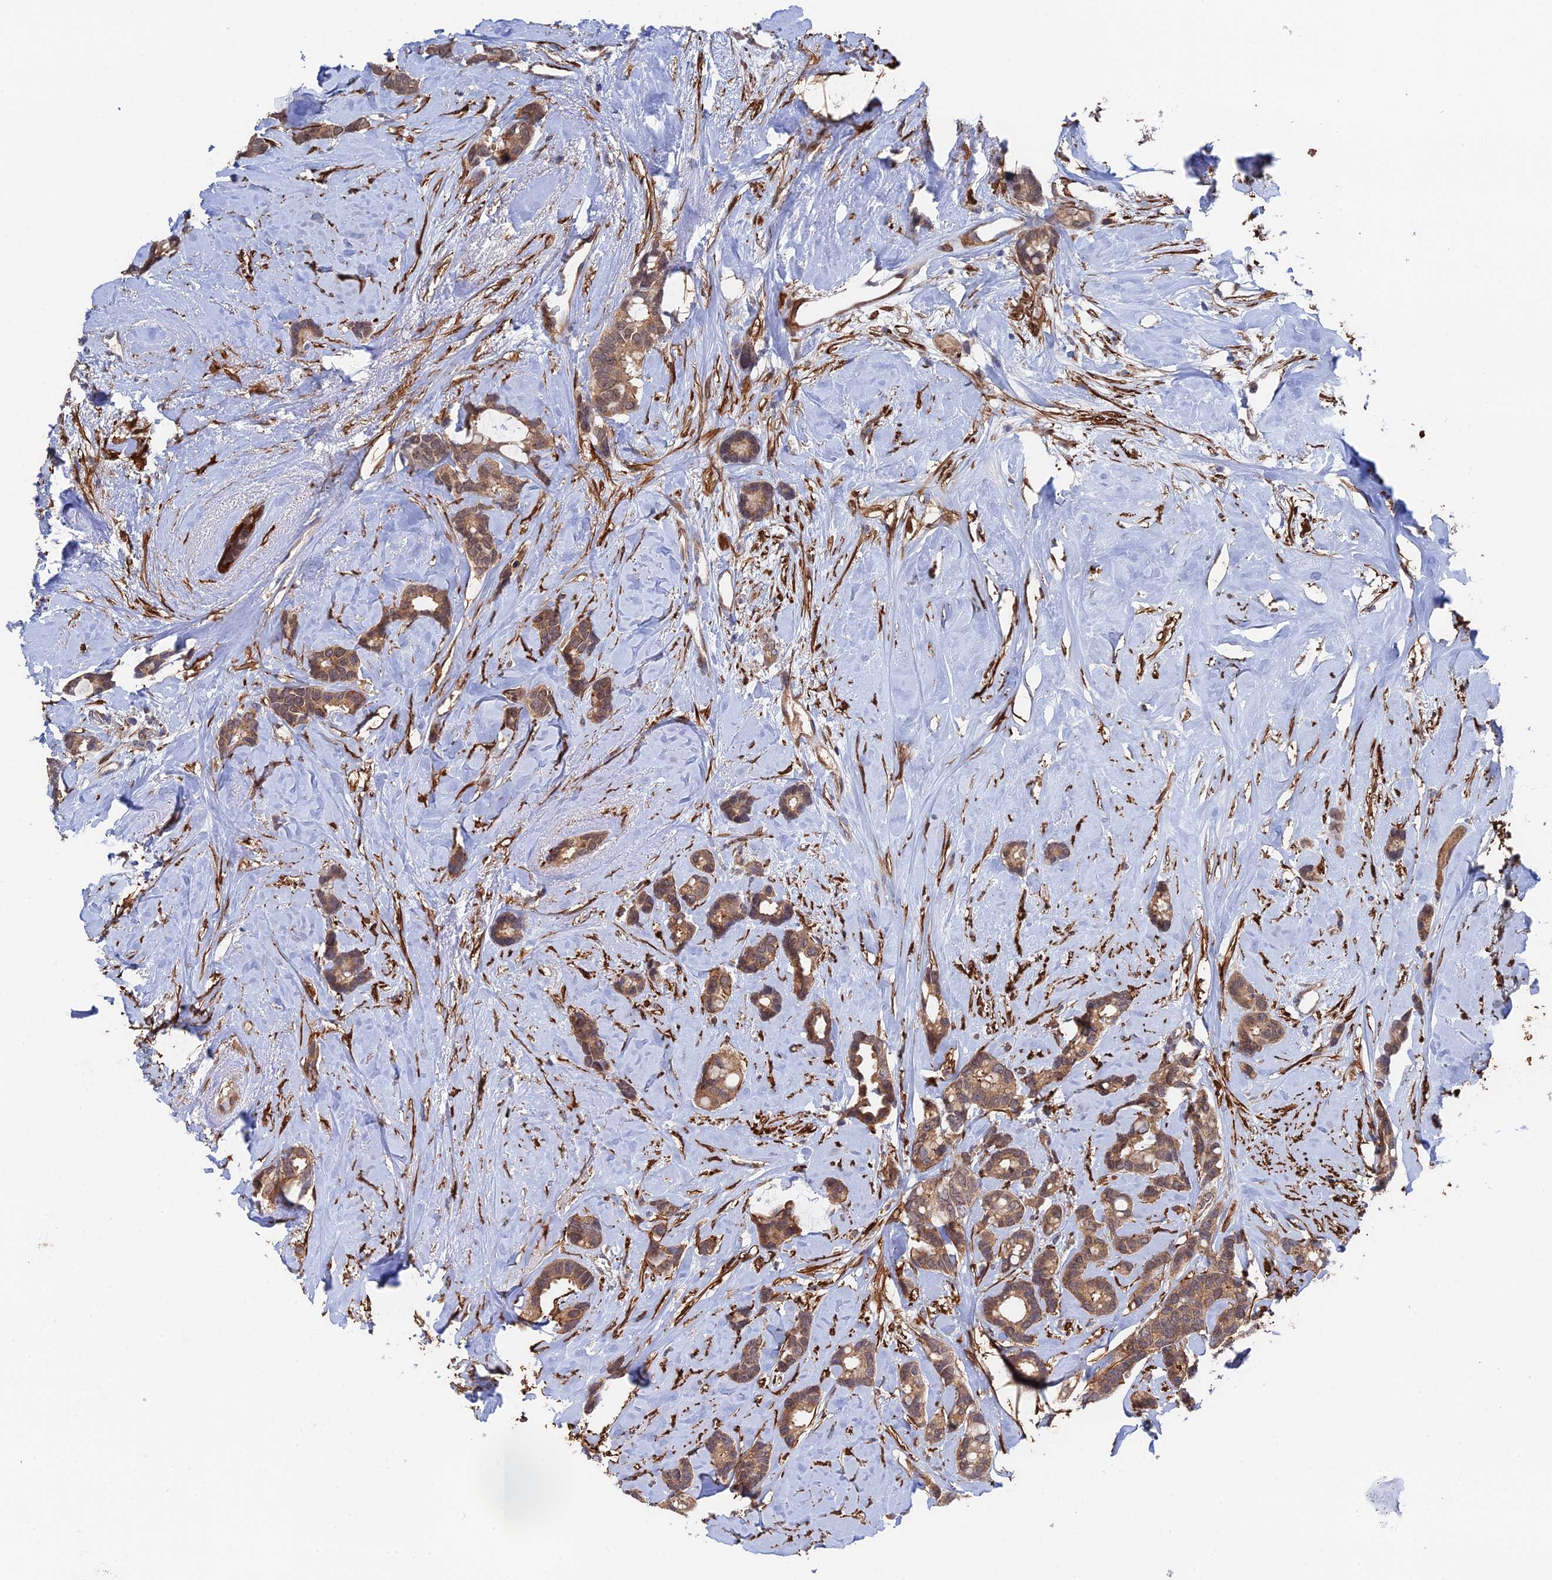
{"staining": {"intensity": "moderate", "quantity": ">75%", "location": "cytoplasmic/membranous"}, "tissue": "breast cancer", "cell_type": "Tumor cells", "image_type": "cancer", "snomed": [{"axis": "morphology", "description": "Duct carcinoma"}, {"axis": "topography", "description": "Breast"}], "caption": "This is an image of immunohistochemistry staining of breast intraductal carcinoma, which shows moderate expression in the cytoplasmic/membranous of tumor cells.", "gene": "ZNF320", "patient": {"sex": "female", "age": 87}}